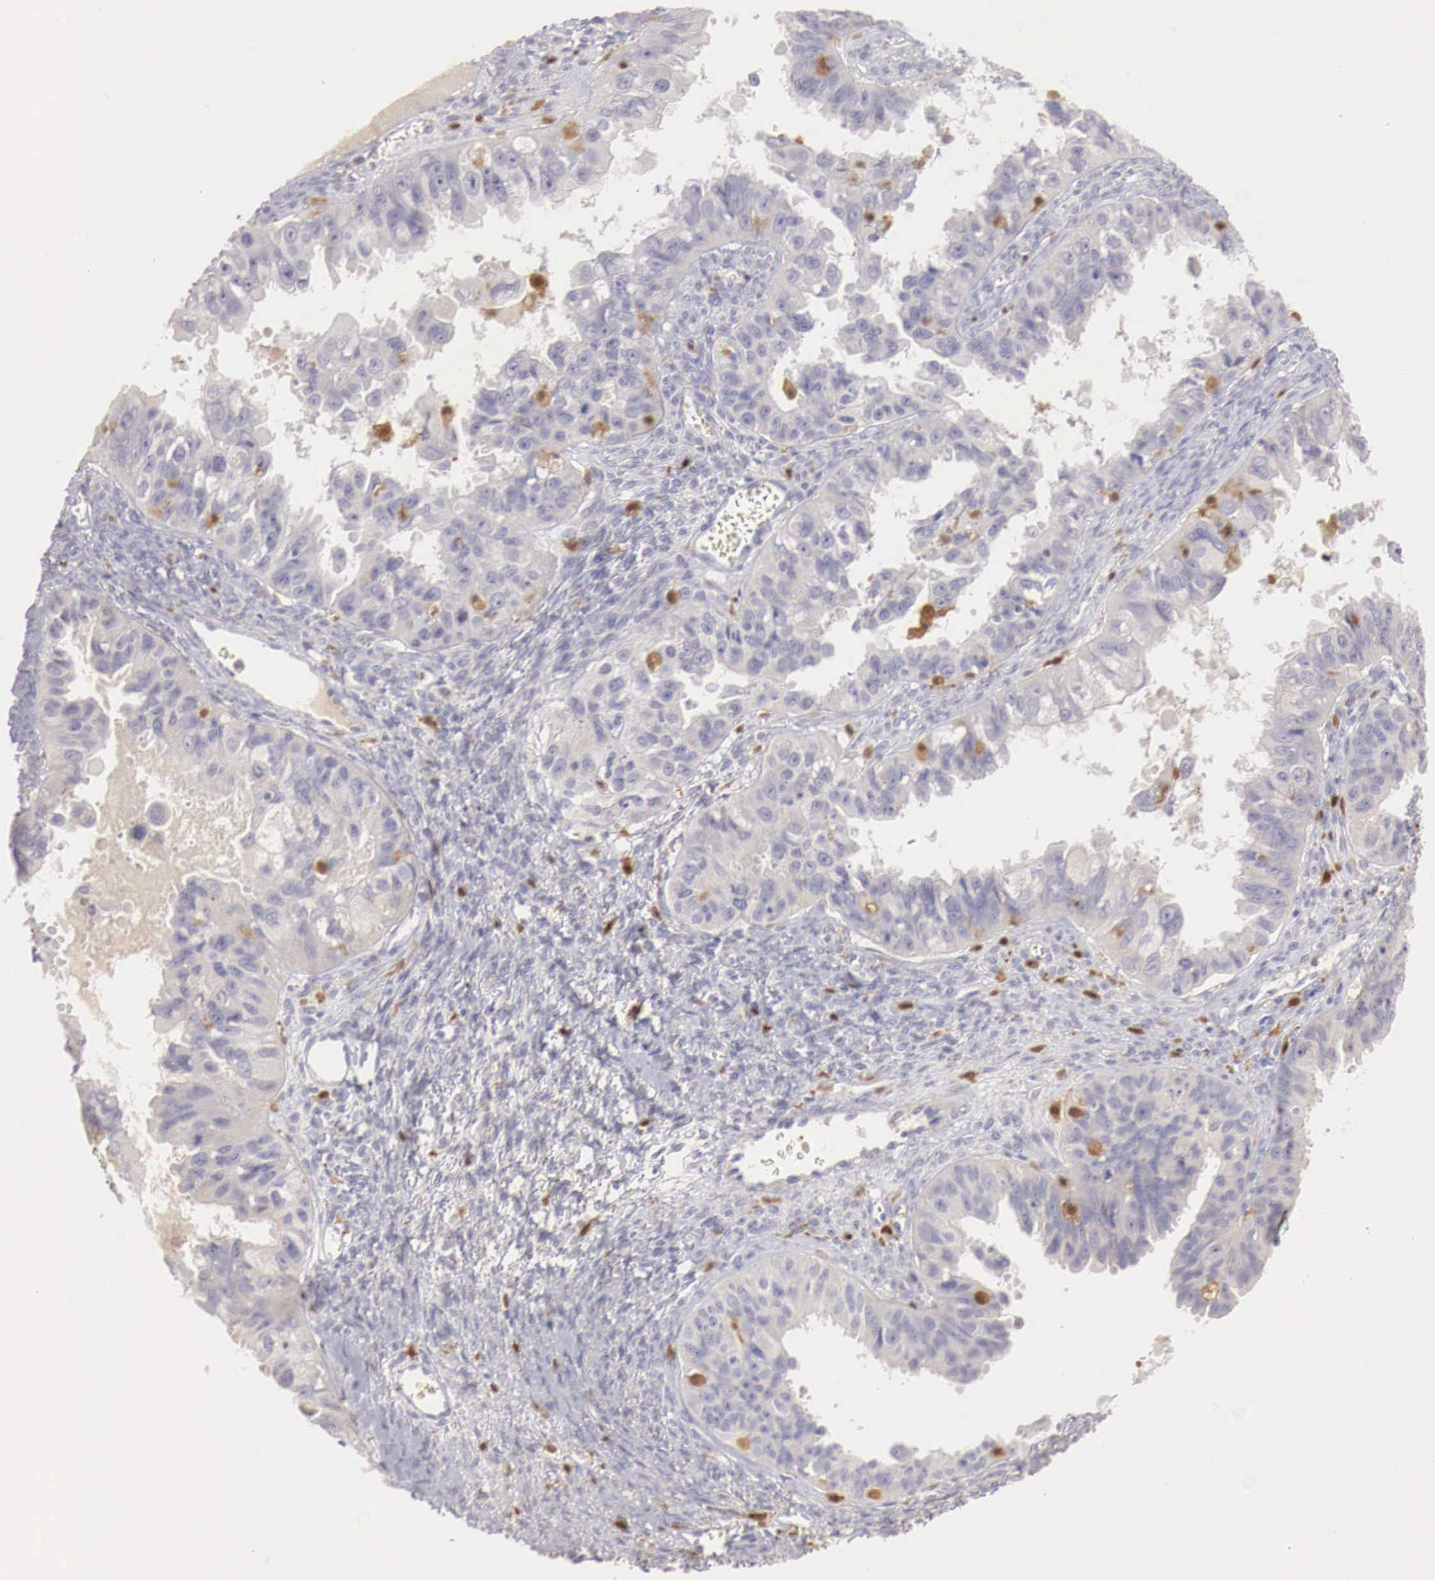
{"staining": {"intensity": "weak", "quantity": "<25%", "location": "cytoplasmic/membranous"}, "tissue": "ovarian cancer", "cell_type": "Tumor cells", "image_type": "cancer", "snomed": [{"axis": "morphology", "description": "Carcinoma, endometroid"}, {"axis": "topography", "description": "Ovary"}], "caption": "Endometroid carcinoma (ovarian) stained for a protein using immunohistochemistry demonstrates no staining tumor cells.", "gene": "RENBP", "patient": {"sex": "female", "age": 85}}